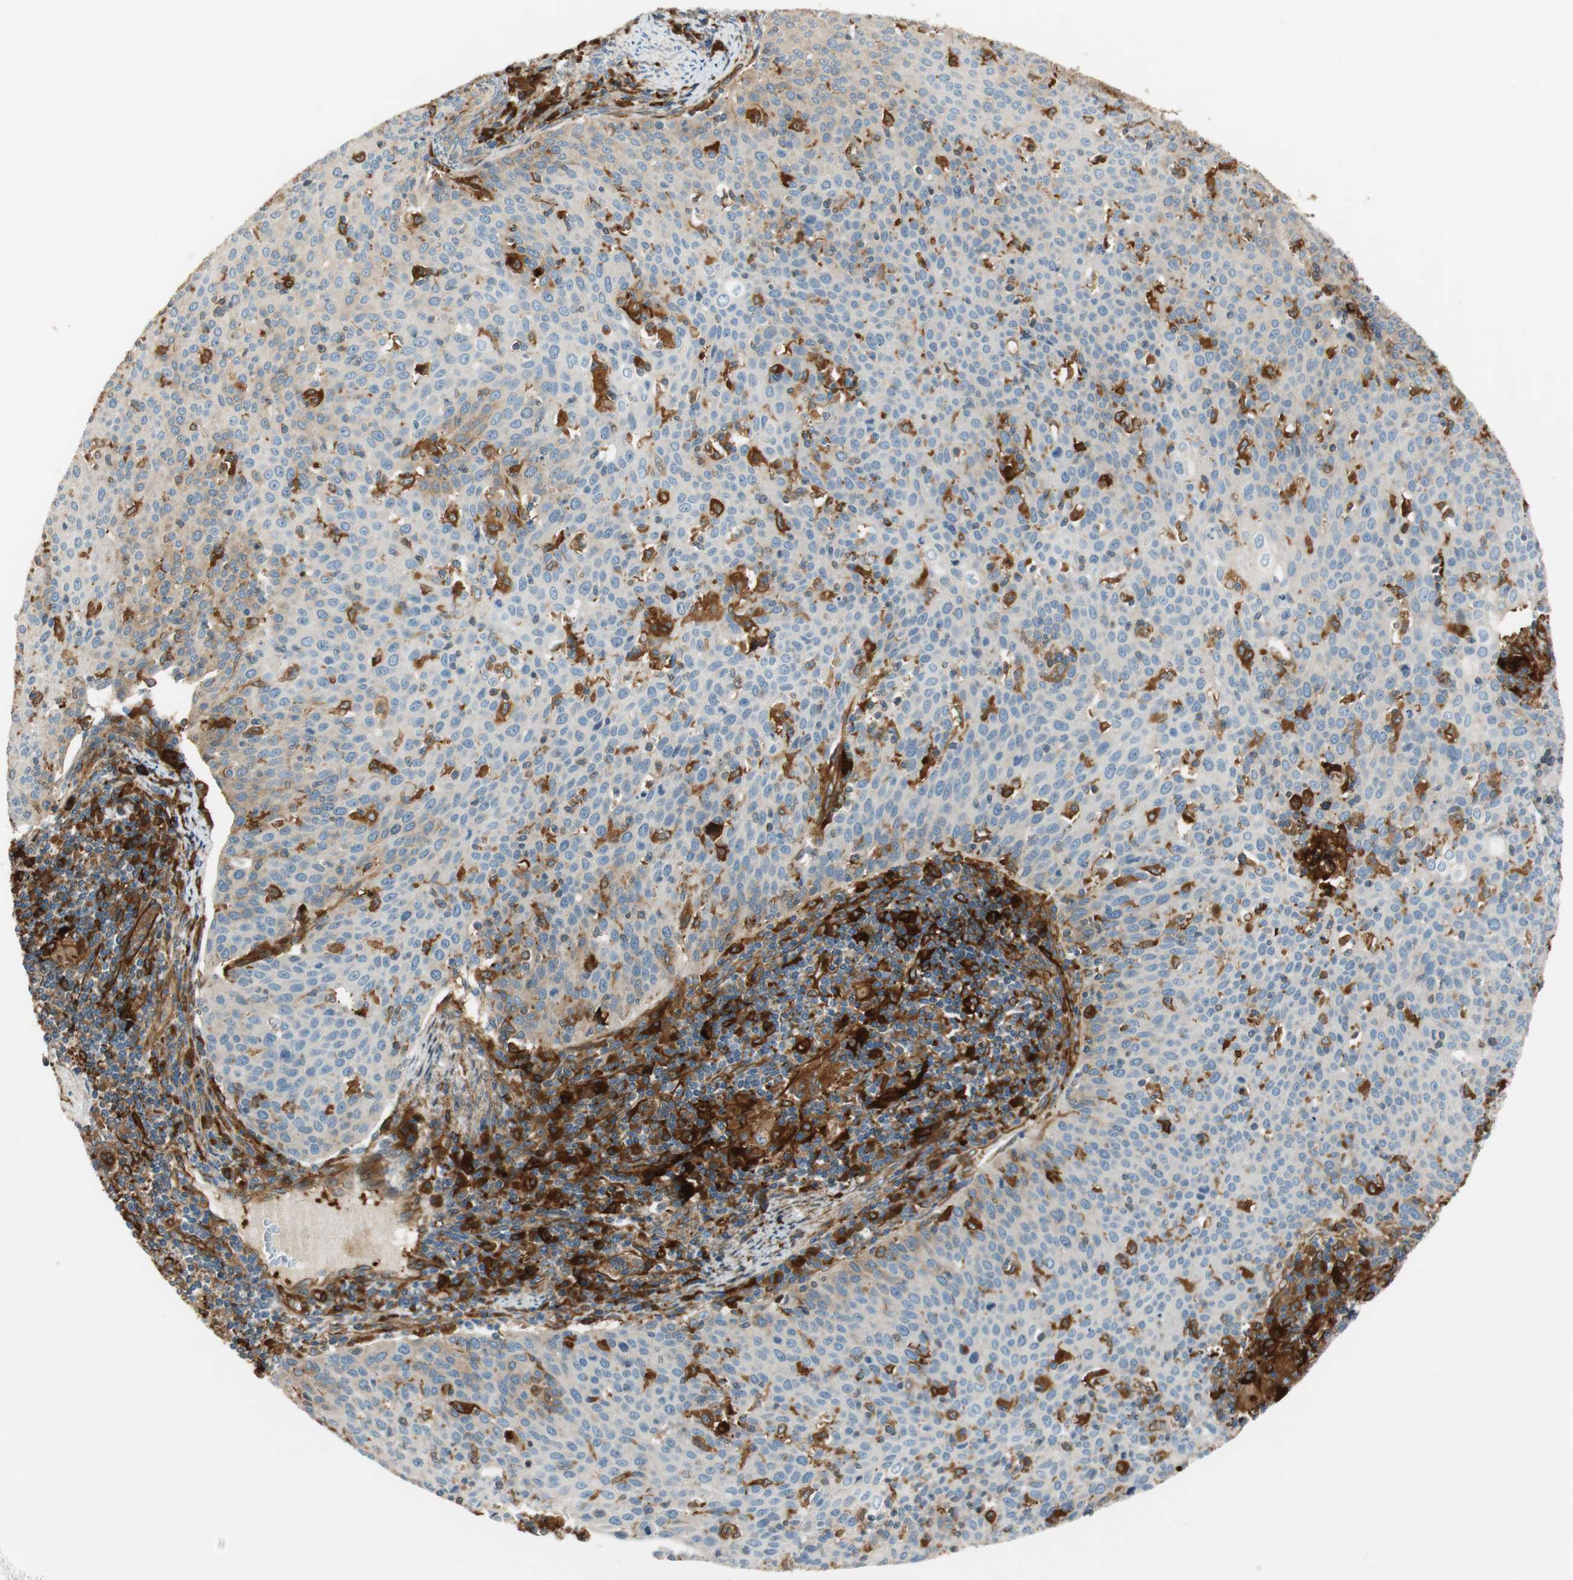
{"staining": {"intensity": "moderate", "quantity": "25%-75%", "location": "cytoplasmic/membranous"}, "tissue": "cervical cancer", "cell_type": "Tumor cells", "image_type": "cancer", "snomed": [{"axis": "morphology", "description": "Squamous cell carcinoma, NOS"}, {"axis": "topography", "description": "Cervix"}], "caption": "Tumor cells reveal medium levels of moderate cytoplasmic/membranous staining in approximately 25%-75% of cells in cervical squamous cell carcinoma.", "gene": "PARP14", "patient": {"sex": "female", "age": 38}}